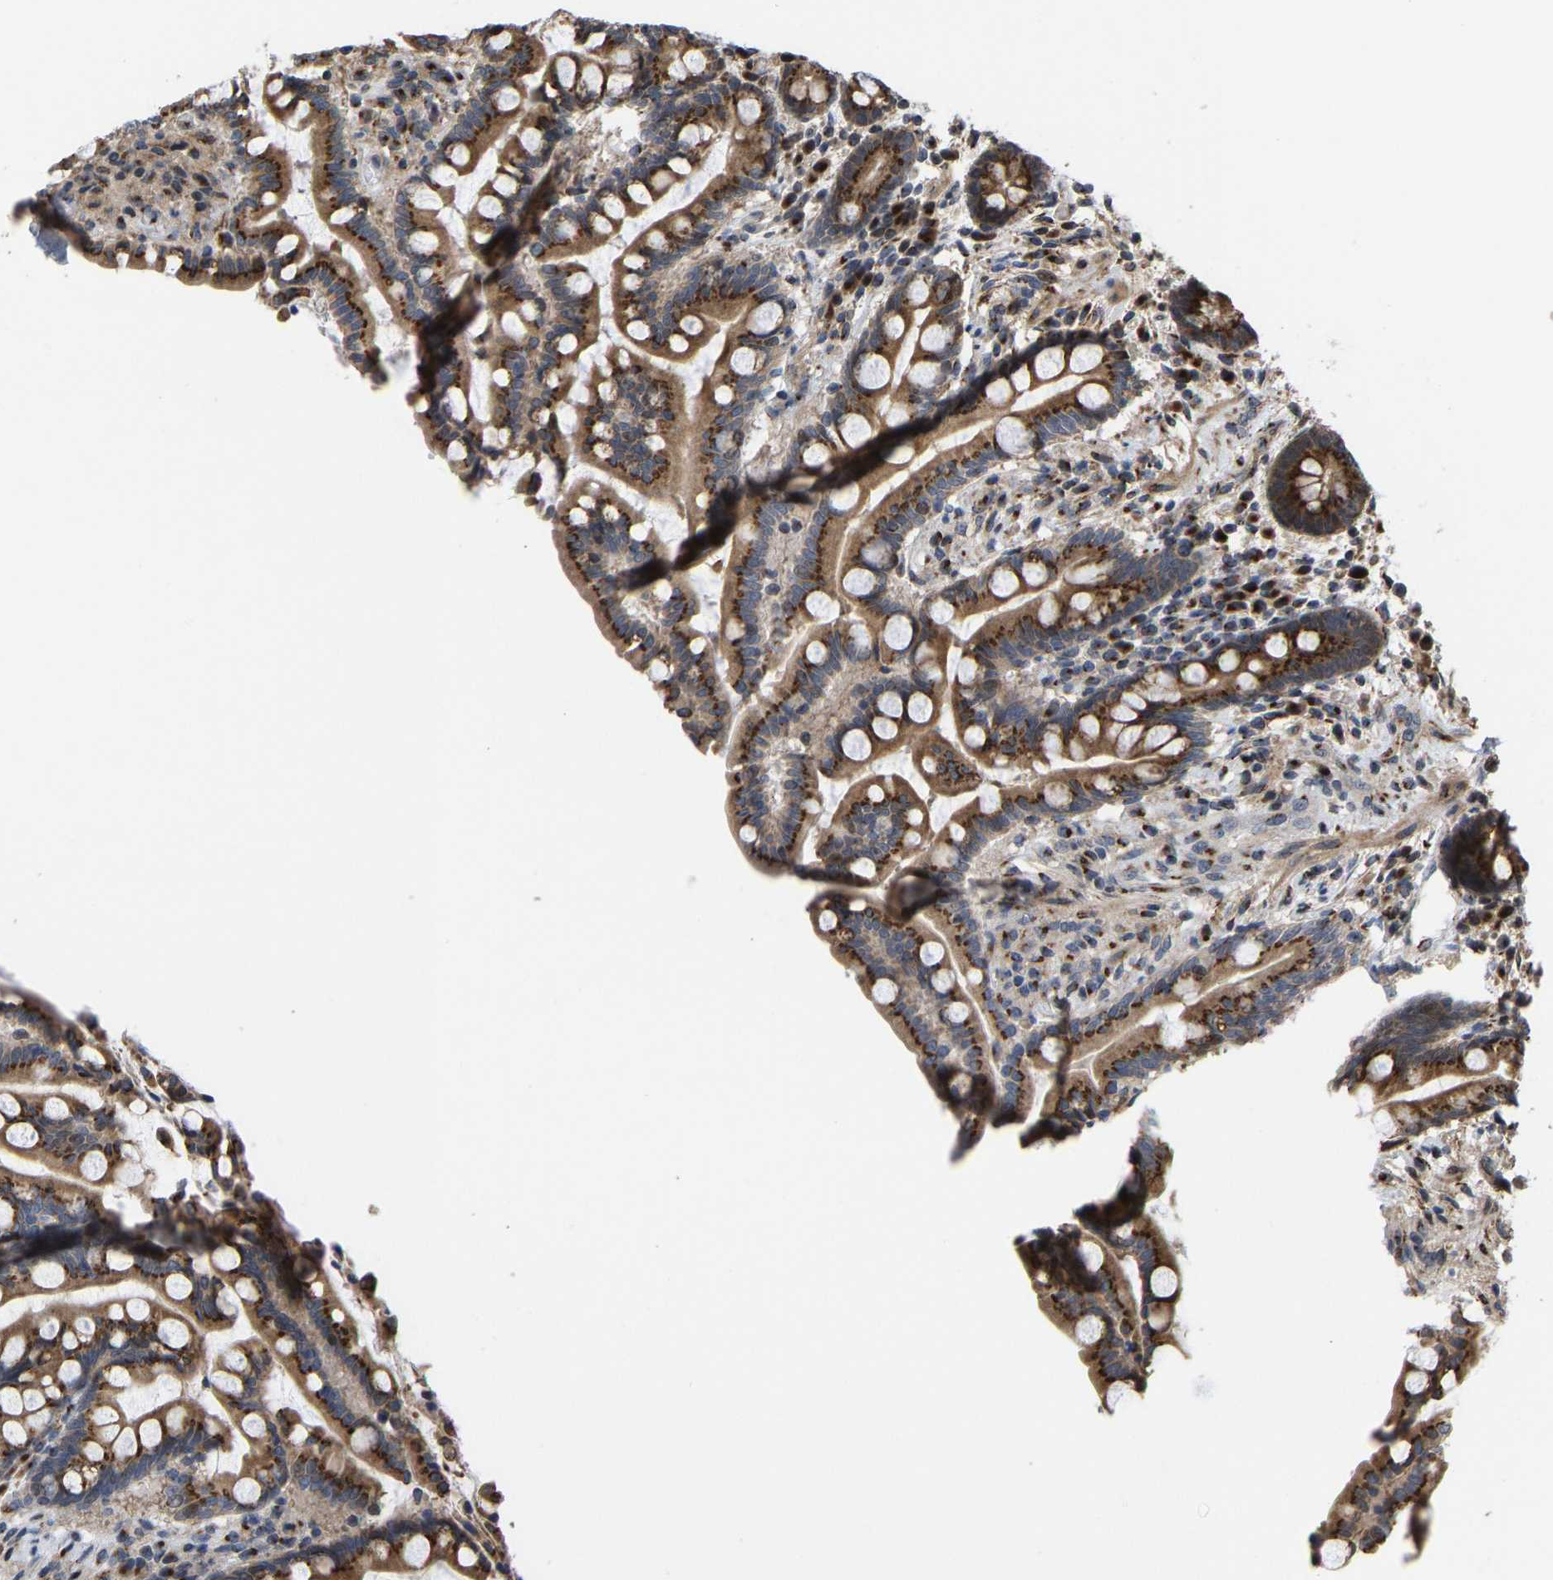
{"staining": {"intensity": "moderate", "quantity": "25%-75%", "location": "cytoplasmic/membranous"}, "tissue": "colon", "cell_type": "Endothelial cells", "image_type": "normal", "snomed": [{"axis": "morphology", "description": "Normal tissue, NOS"}, {"axis": "topography", "description": "Colon"}], "caption": "Immunohistochemistry histopathology image of normal human colon stained for a protein (brown), which displays medium levels of moderate cytoplasmic/membranous positivity in about 25%-75% of endothelial cells.", "gene": "YIPF4", "patient": {"sex": "male", "age": 73}}